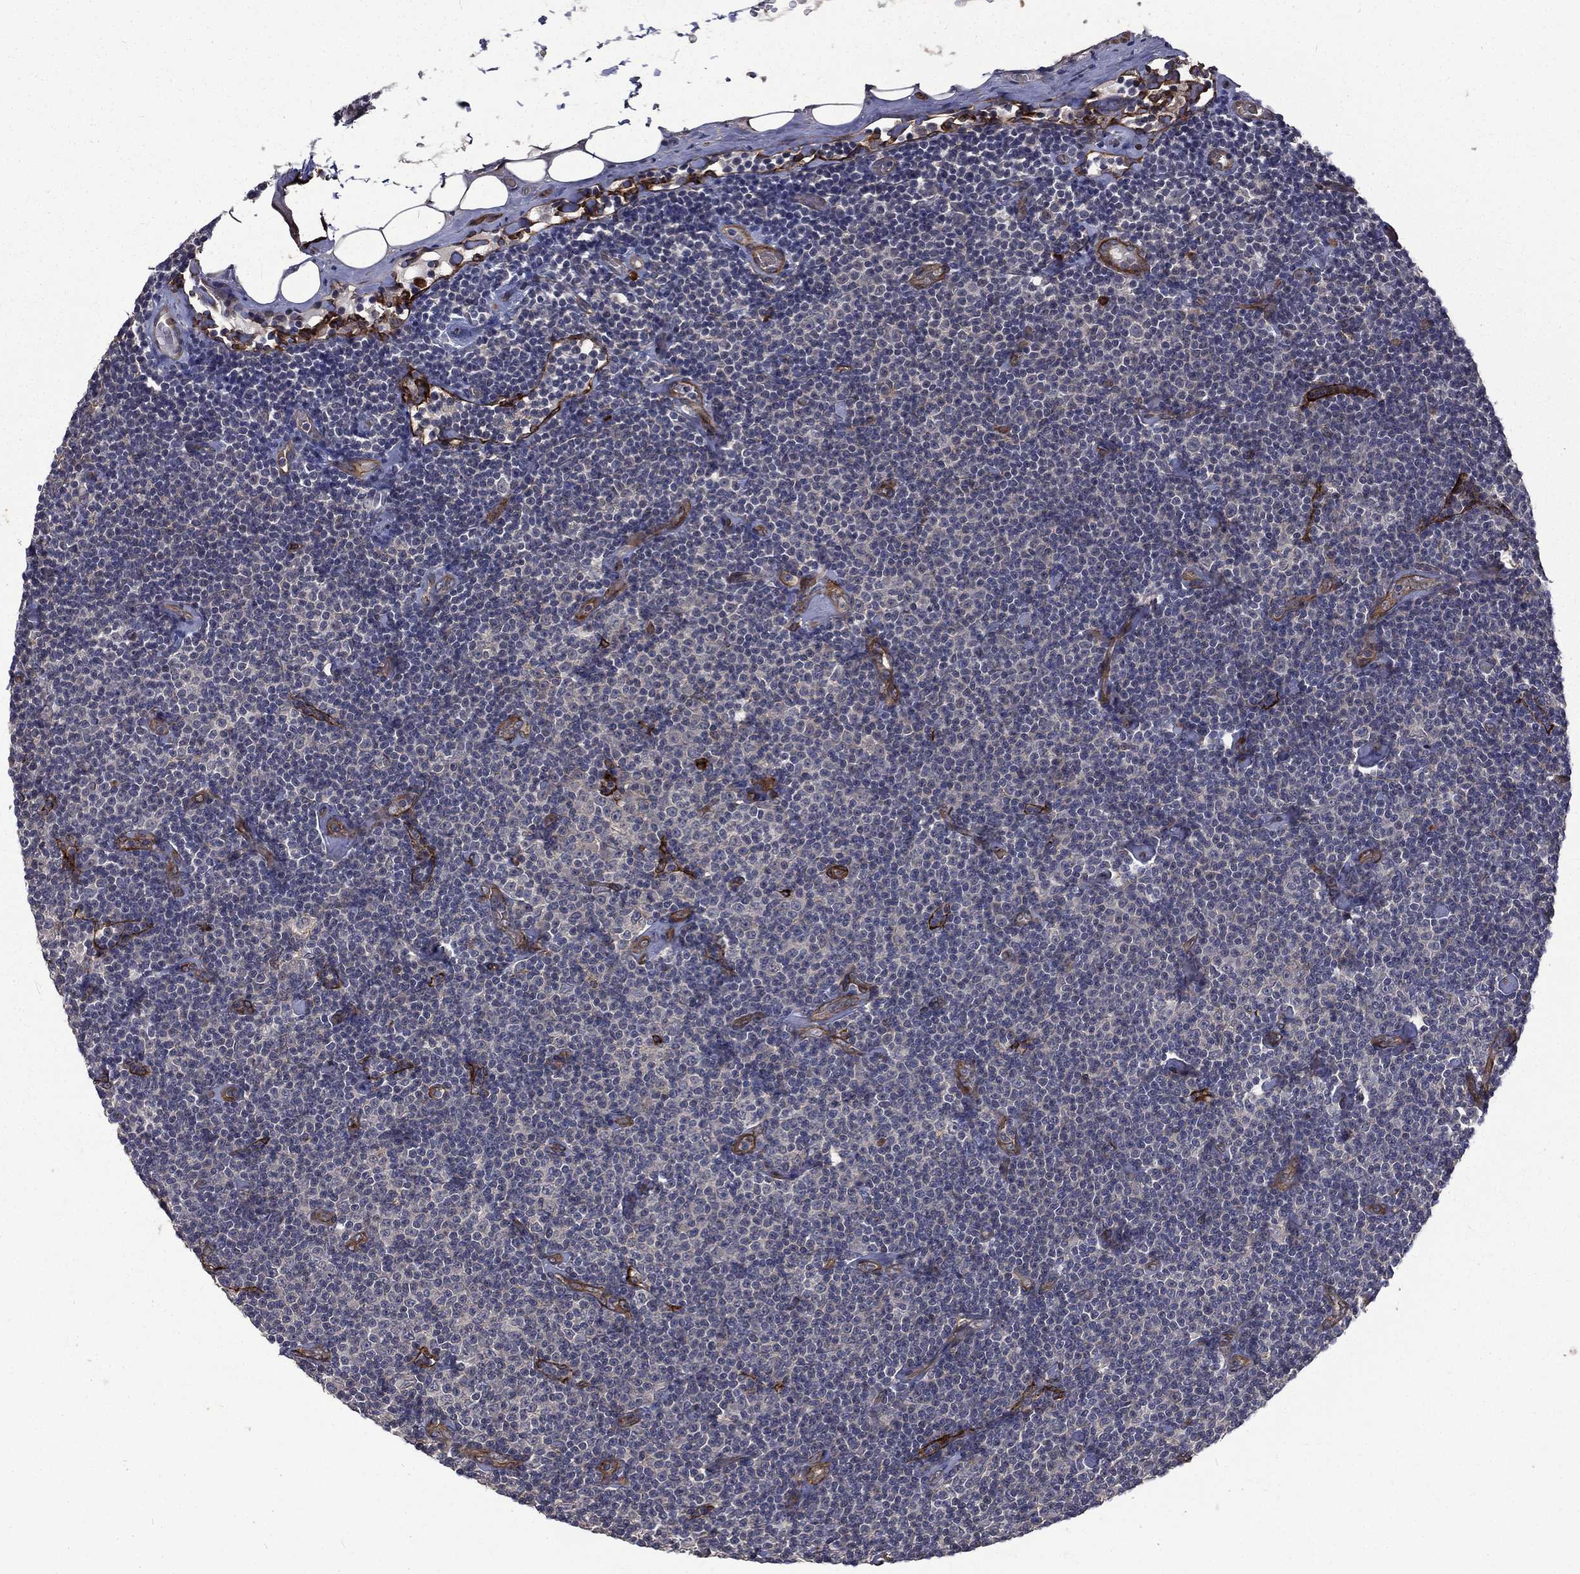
{"staining": {"intensity": "negative", "quantity": "none", "location": "none"}, "tissue": "lymphoma", "cell_type": "Tumor cells", "image_type": "cancer", "snomed": [{"axis": "morphology", "description": "Malignant lymphoma, non-Hodgkin's type, Low grade"}, {"axis": "topography", "description": "Lymph node"}], "caption": "Tumor cells show no significant protein staining in malignant lymphoma, non-Hodgkin's type (low-grade). (IHC, brightfield microscopy, high magnification).", "gene": "PPFIBP1", "patient": {"sex": "male", "age": 81}}